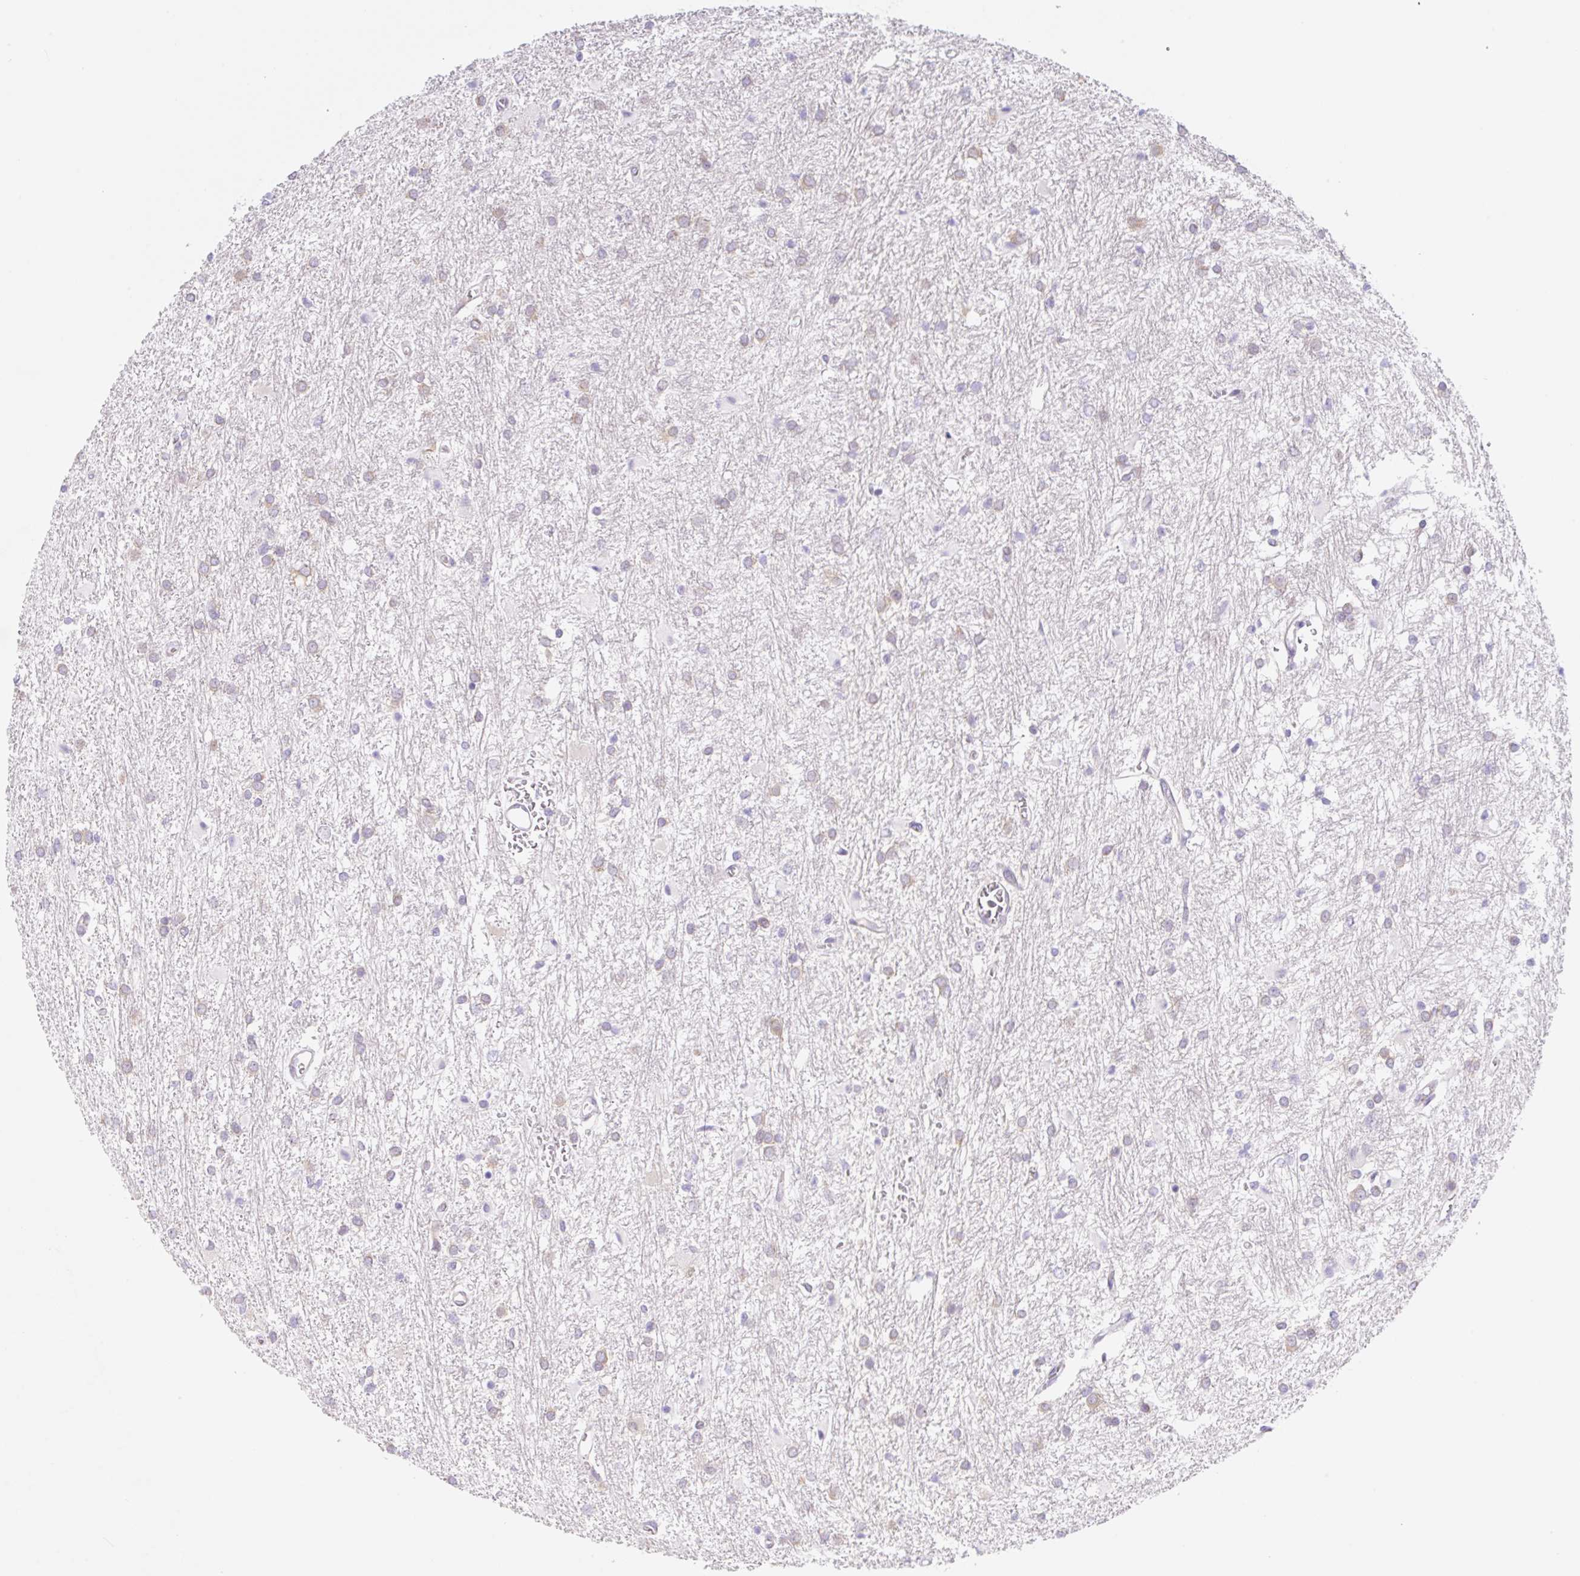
{"staining": {"intensity": "negative", "quantity": "none", "location": "none"}, "tissue": "glioma", "cell_type": "Tumor cells", "image_type": "cancer", "snomed": [{"axis": "morphology", "description": "Glioma, malignant, High grade"}, {"axis": "topography", "description": "Brain"}], "caption": "Human malignant glioma (high-grade) stained for a protein using immunohistochemistry (IHC) demonstrates no positivity in tumor cells.", "gene": "TBPL2", "patient": {"sex": "female", "age": 50}}